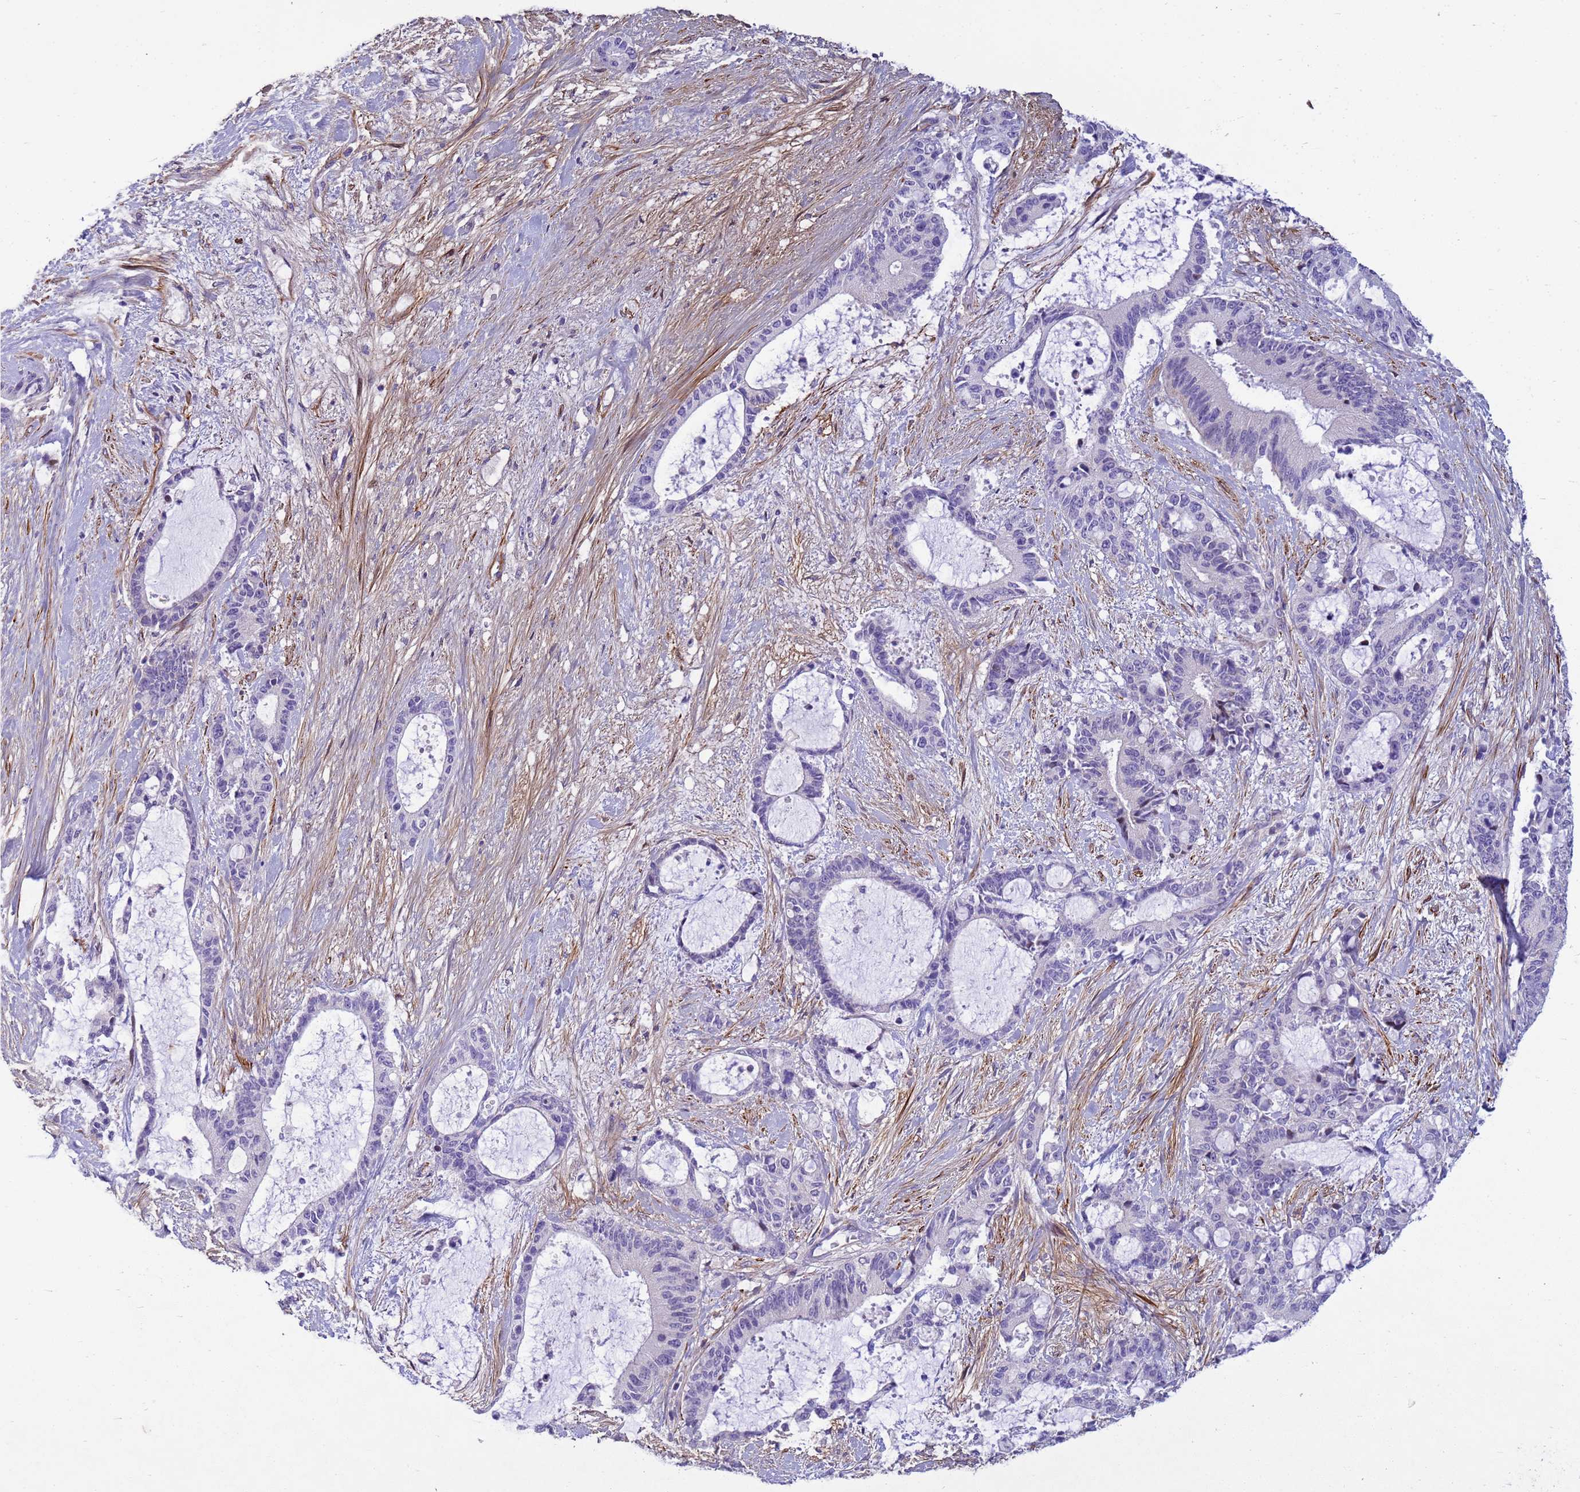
{"staining": {"intensity": "negative", "quantity": "none", "location": "none"}, "tissue": "liver cancer", "cell_type": "Tumor cells", "image_type": "cancer", "snomed": [{"axis": "morphology", "description": "Normal tissue, NOS"}, {"axis": "morphology", "description": "Cholangiocarcinoma"}, {"axis": "topography", "description": "Liver"}, {"axis": "topography", "description": "Peripheral nerve tissue"}], "caption": "Tumor cells show no significant expression in liver cancer.", "gene": "P2RX7", "patient": {"sex": "female", "age": 73}}